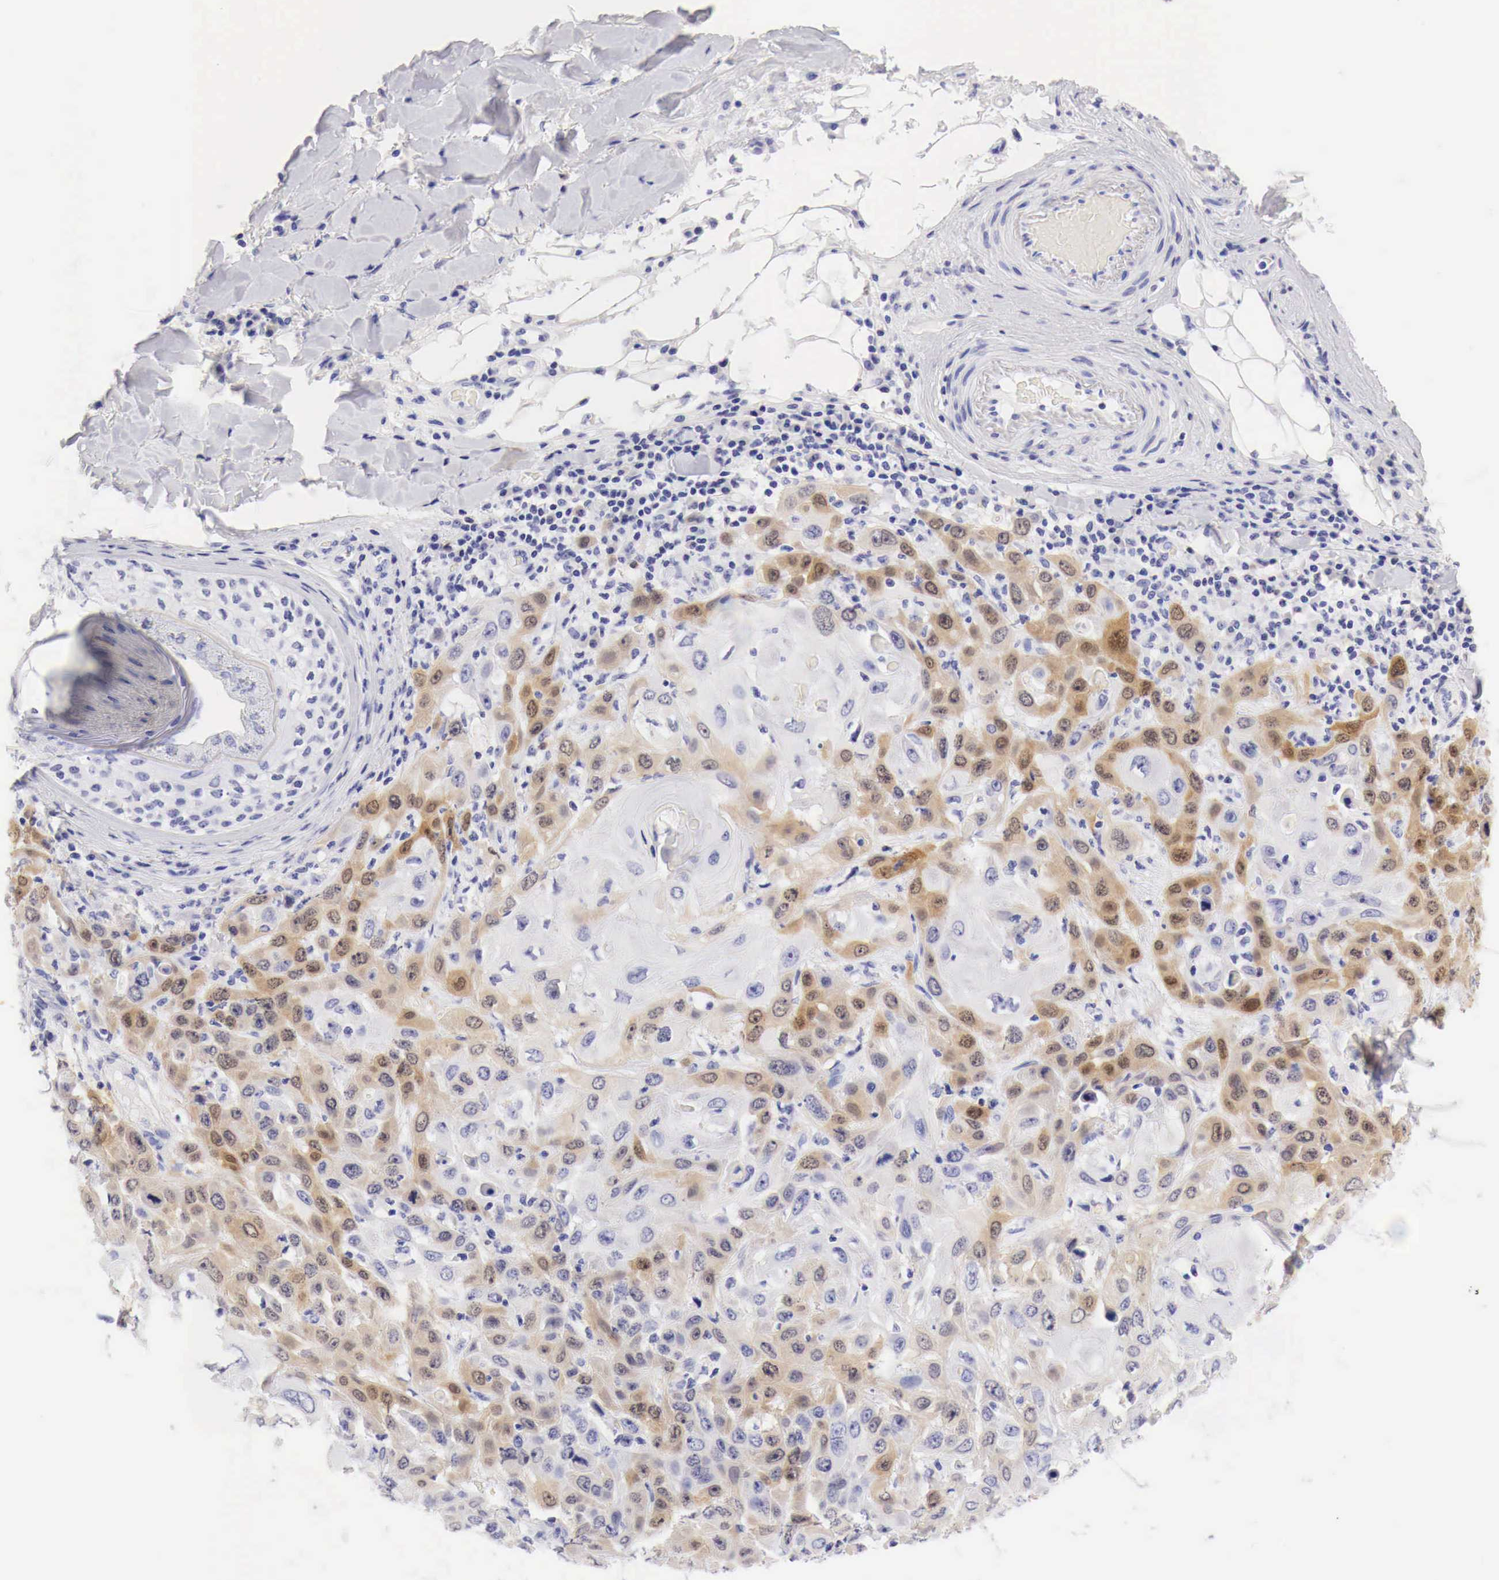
{"staining": {"intensity": "moderate", "quantity": "25%-75%", "location": "cytoplasmic/membranous"}, "tissue": "skin cancer", "cell_type": "Tumor cells", "image_type": "cancer", "snomed": [{"axis": "morphology", "description": "Squamous cell carcinoma, NOS"}, {"axis": "topography", "description": "Skin"}], "caption": "Immunohistochemistry (IHC) (DAB) staining of human skin cancer demonstrates moderate cytoplasmic/membranous protein positivity in about 25%-75% of tumor cells.", "gene": "CDKN2A", "patient": {"sex": "male", "age": 84}}